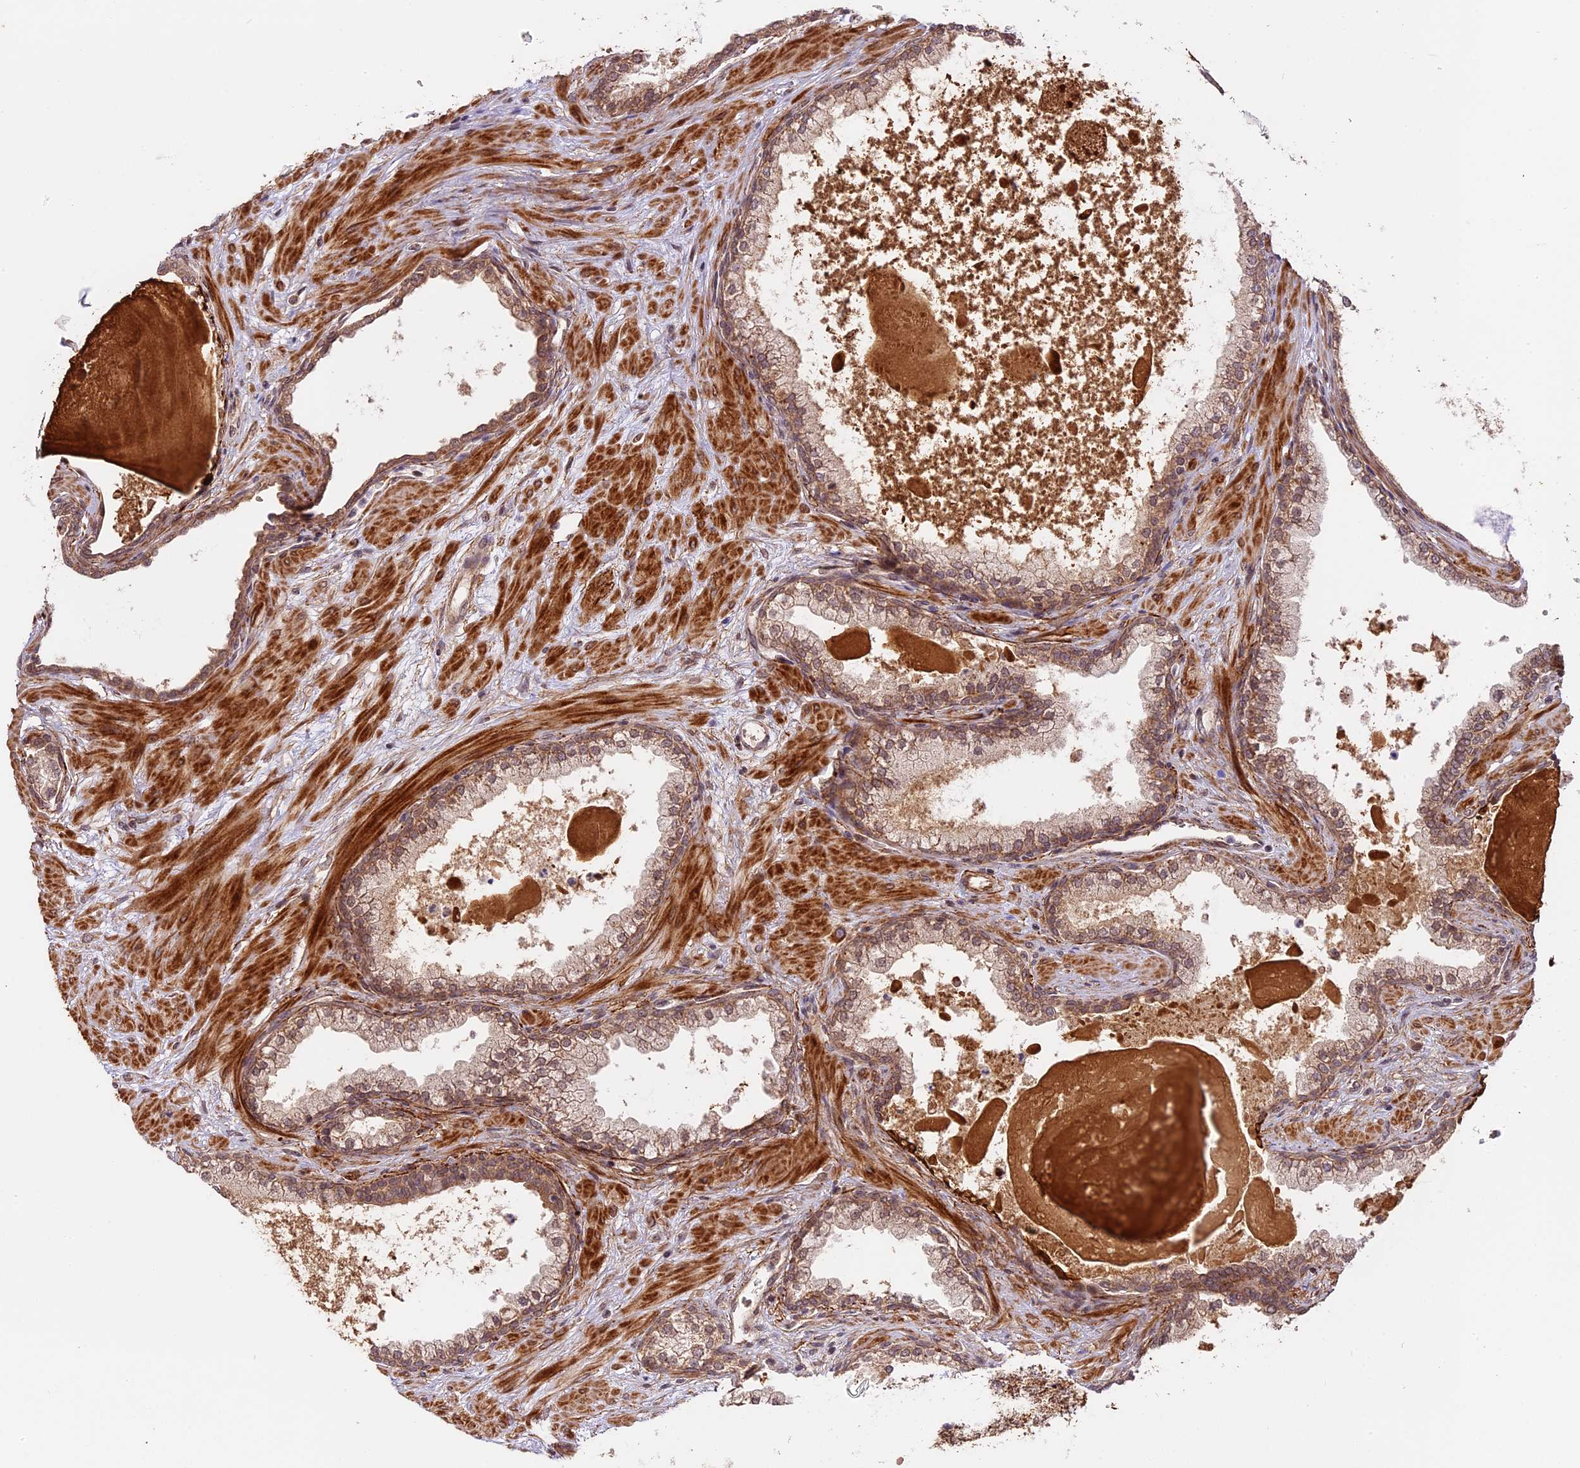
{"staining": {"intensity": "moderate", "quantity": "25%-75%", "location": "cytoplasmic/membranous"}, "tissue": "prostate", "cell_type": "Glandular cells", "image_type": "normal", "snomed": [{"axis": "morphology", "description": "Normal tissue, NOS"}, {"axis": "topography", "description": "Prostate"}], "caption": "High-magnification brightfield microscopy of unremarkable prostate stained with DAB (3,3'-diaminobenzidine) (brown) and counterstained with hematoxylin (blue). glandular cells exhibit moderate cytoplasmic/membranous staining is appreciated in about25%-75% of cells.", "gene": "ZNF480", "patient": {"sex": "male", "age": 57}}